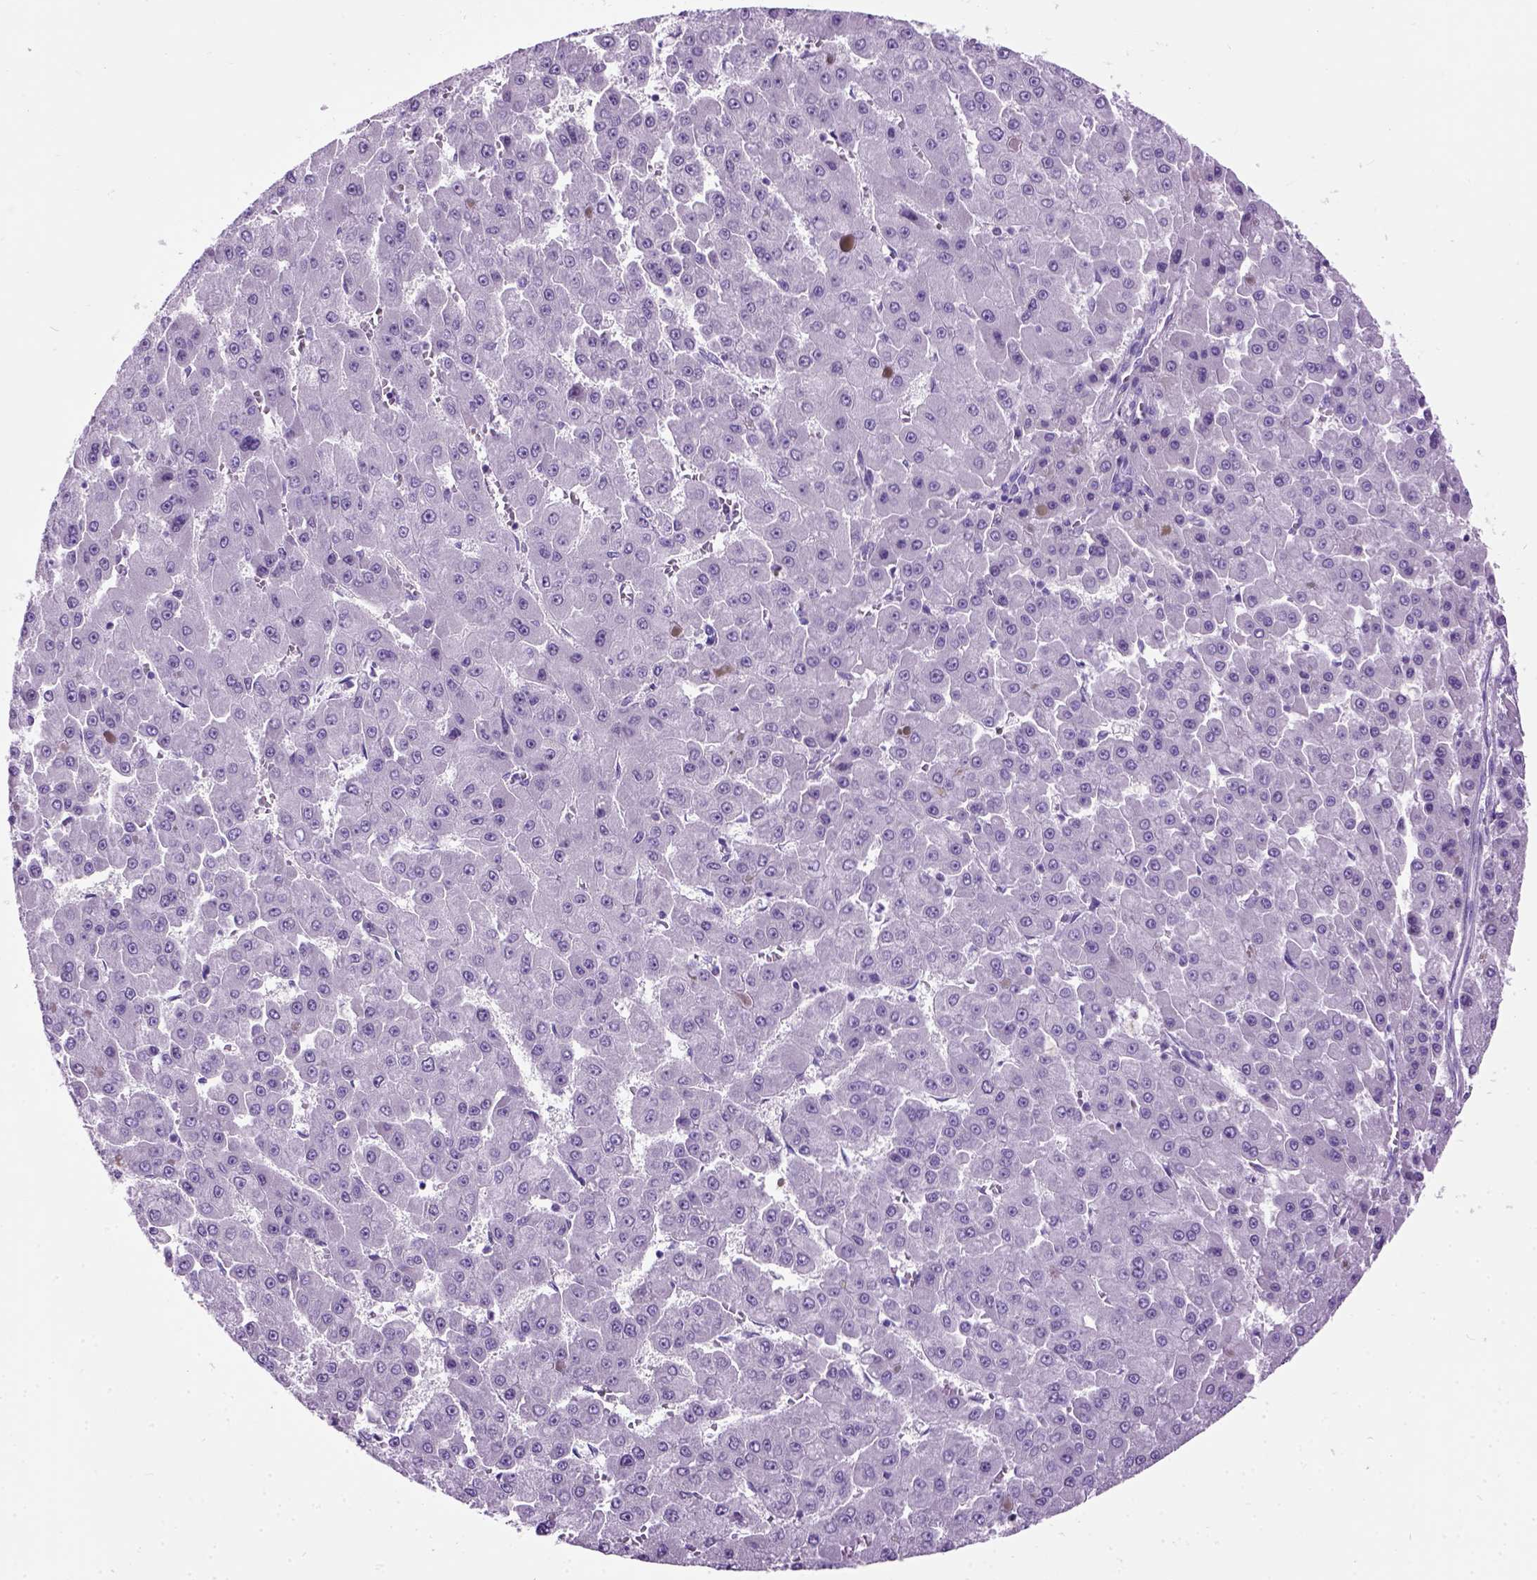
{"staining": {"intensity": "negative", "quantity": "none", "location": "none"}, "tissue": "liver cancer", "cell_type": "Tumor cells", "image_type": "cancer", "snomed": [{"axis": "morphology", "description": "Carcinoma, Hepatocellular, NOS"}, {"axis": "topography", "description": "Liver"}], "caption": "The photomicrograph reveals no staining of tumor cells in hepatocellular carcinoma (liver). (DAB IHC, high magnification).", "gene": "GABRB2", "patient": {"sex": "male", "age": 78}}